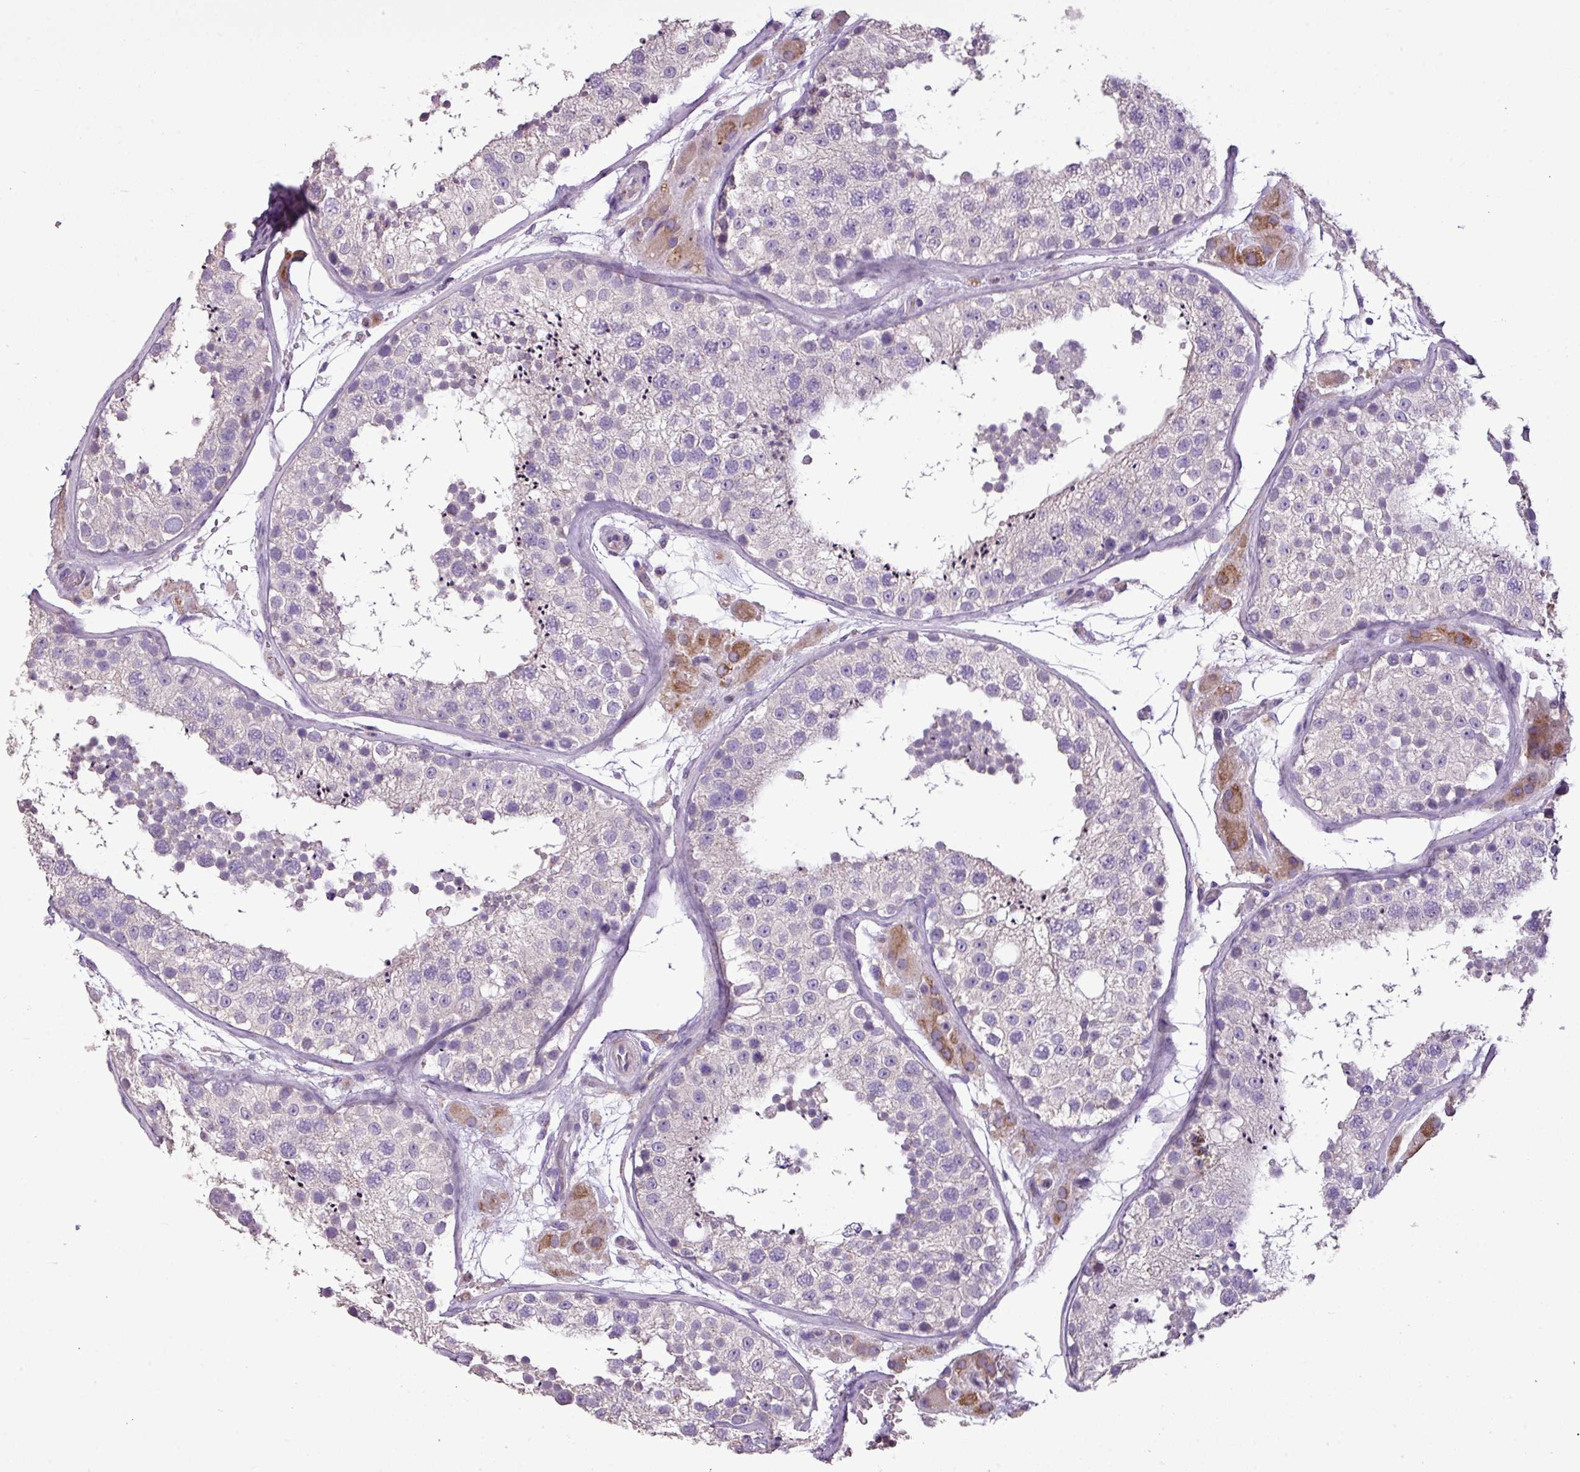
{"staining": {"intensity": "negative", "quantity": "none", "location": "none"}, "tissue": "testis", "cell_type": "Cells in seminiferous ducts", "image_type": "normal", "snomed": [{"axis": "morphology", "description": "Normal tissue, NOS"}, {"axis": "topography", "description": "Testis"}], "caption": "Immunohistochemistry micrograph of unremarkable human testis stained for a protein (brown), which demonstrates no expression in cells in seminiferous ducts. Brightfield microscopy of immunohistochemistry (IHC) stained with DAB (3,3'-diaminobenzidine) (brown) and hematoxylin (blue), captured at high magnification.", "gene": "ALDH2", "patient": {"sex": "male", "age": 26}}